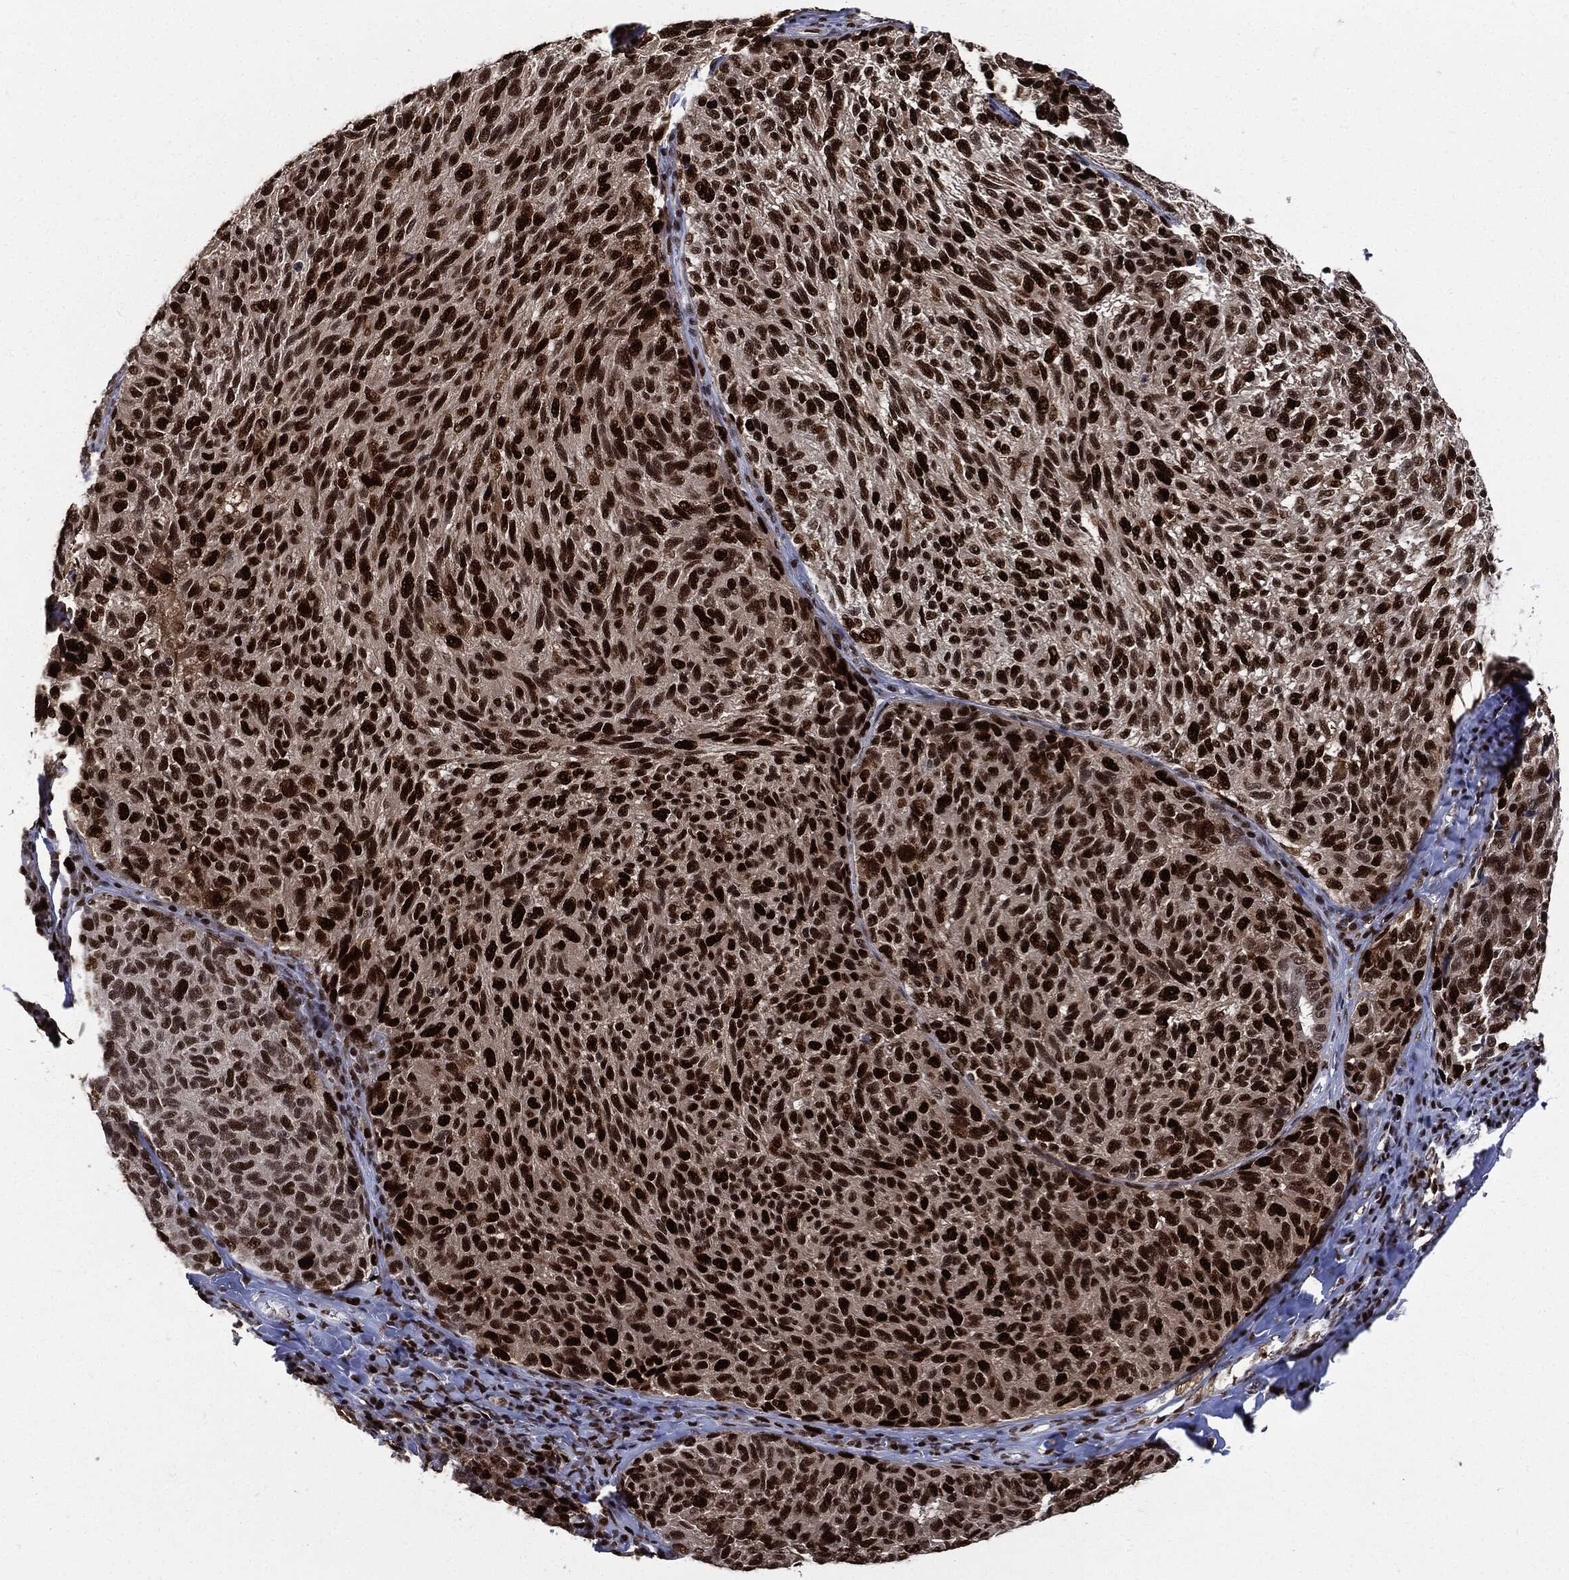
{"staining": {"intensity": "strong", "quantity": ">75%", "location": "nuclear"}, "tissue": "melanoma", "cell_type": "Tumor cells", "image_type": "cancer", "snomed": [{"axis": "morphology", "description": "Malignant melanoma, NOS"}, {"axis": "topography", "description": "Skin"}], "caption": "This photomicrograph exhibits IHC staining of melanoma, with high strong nuclear expression in approximately >75% of tumor cells.", "gene": "PCNA", "patient": {"sex": "female", "age": 73}}